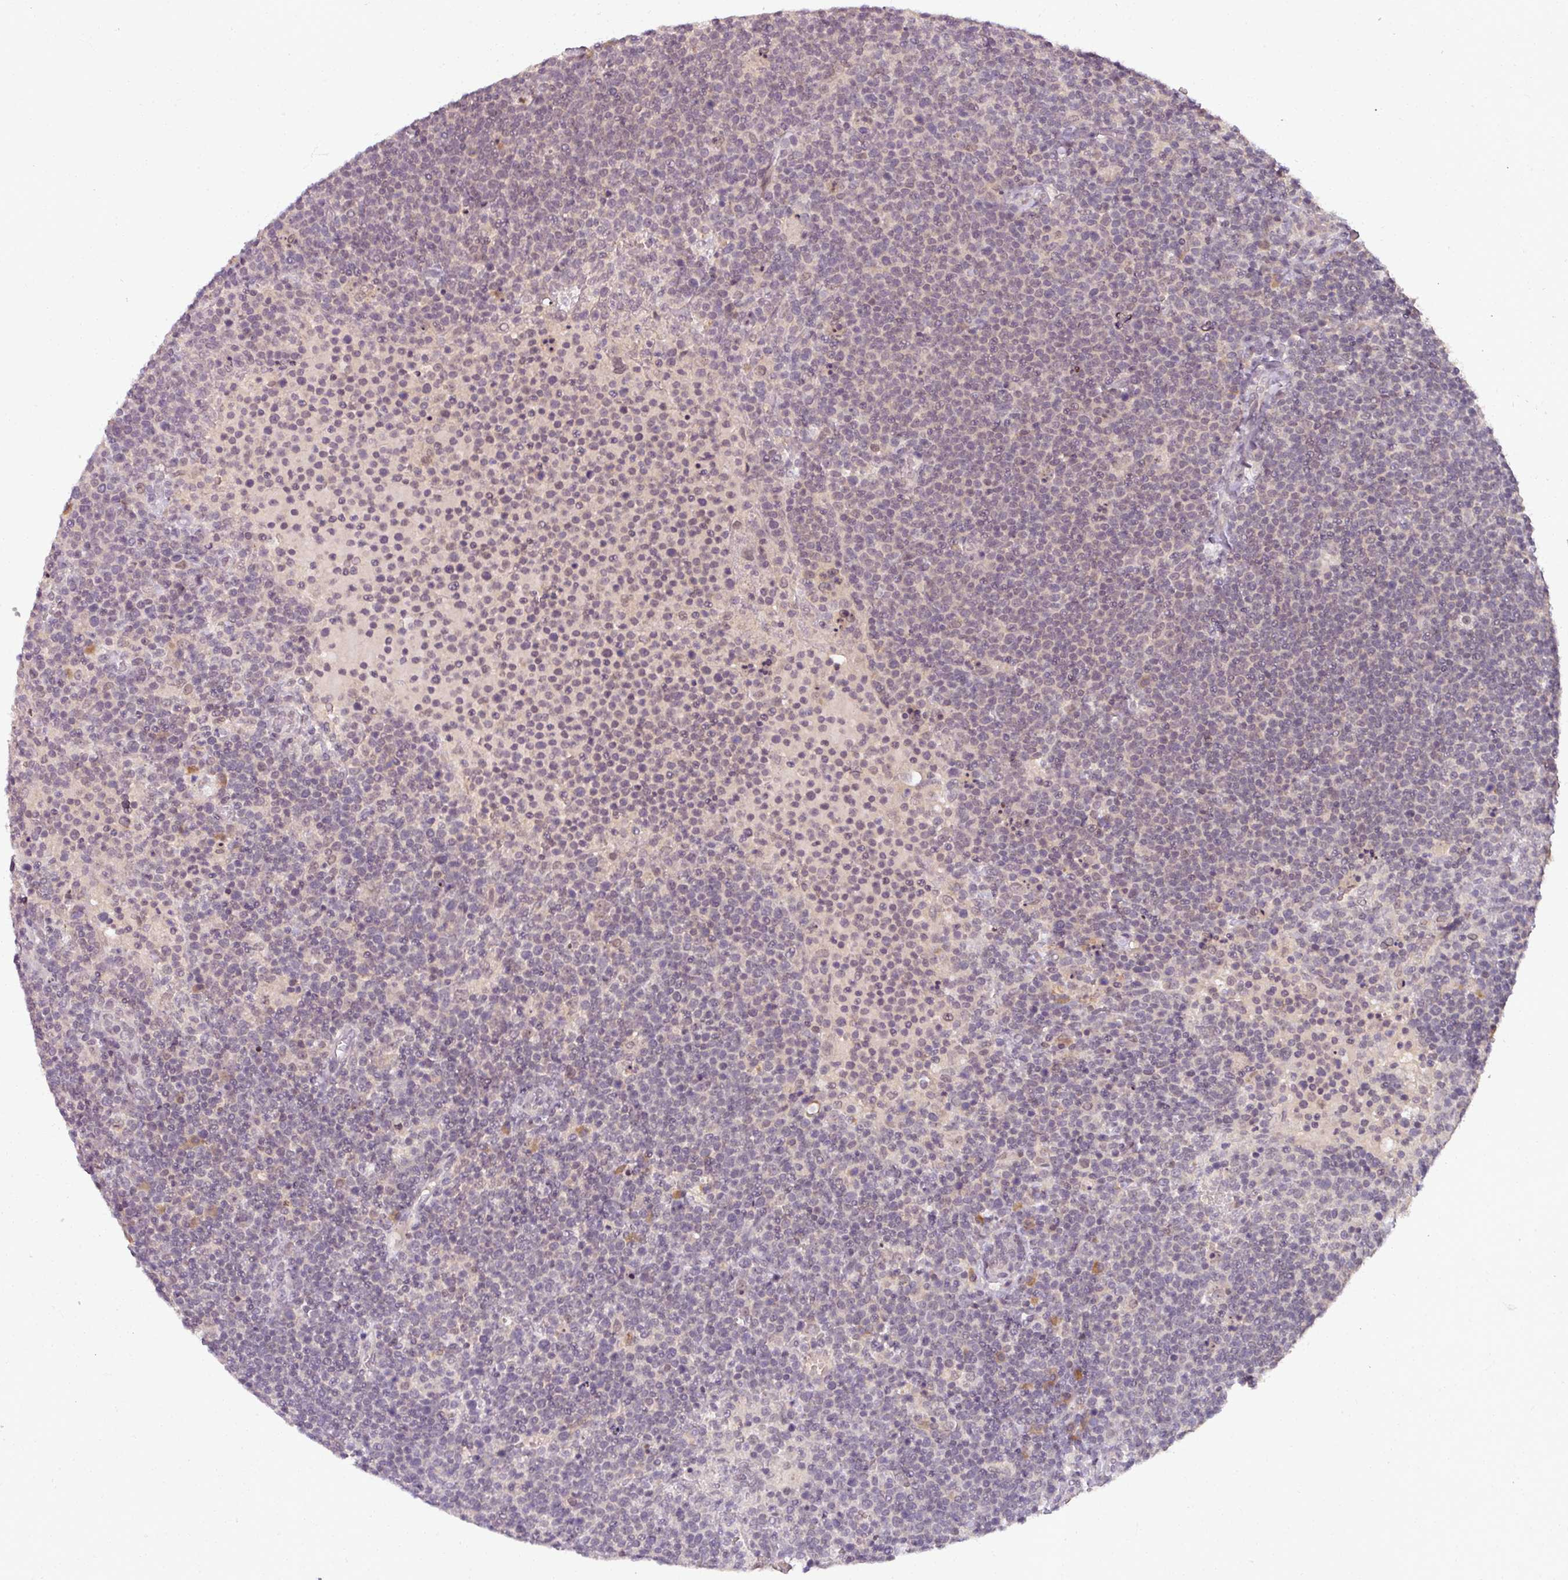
{"staining": {"intensity": "negative", "quantity": "none", "location": "none"}, "tissue": "lymphoma", "cell_type": "Tumor cells", "image_type": "cancer", "snomed": [{"axis": "morphology", "description": "Malignant lymphoma, non-Hodgkin's type, High grade"}, {"axis": "topography", "description": "Lymph node"}], "caption": "The micrograph demonstrates no staining of tumor cells in lymphoma. (DAB (3,3'-diaminobenzidine) immunohistochemistry (IHC), high magnification).", "gene": "POLR2G", "patient": {"sex": "male", "age": 61}}